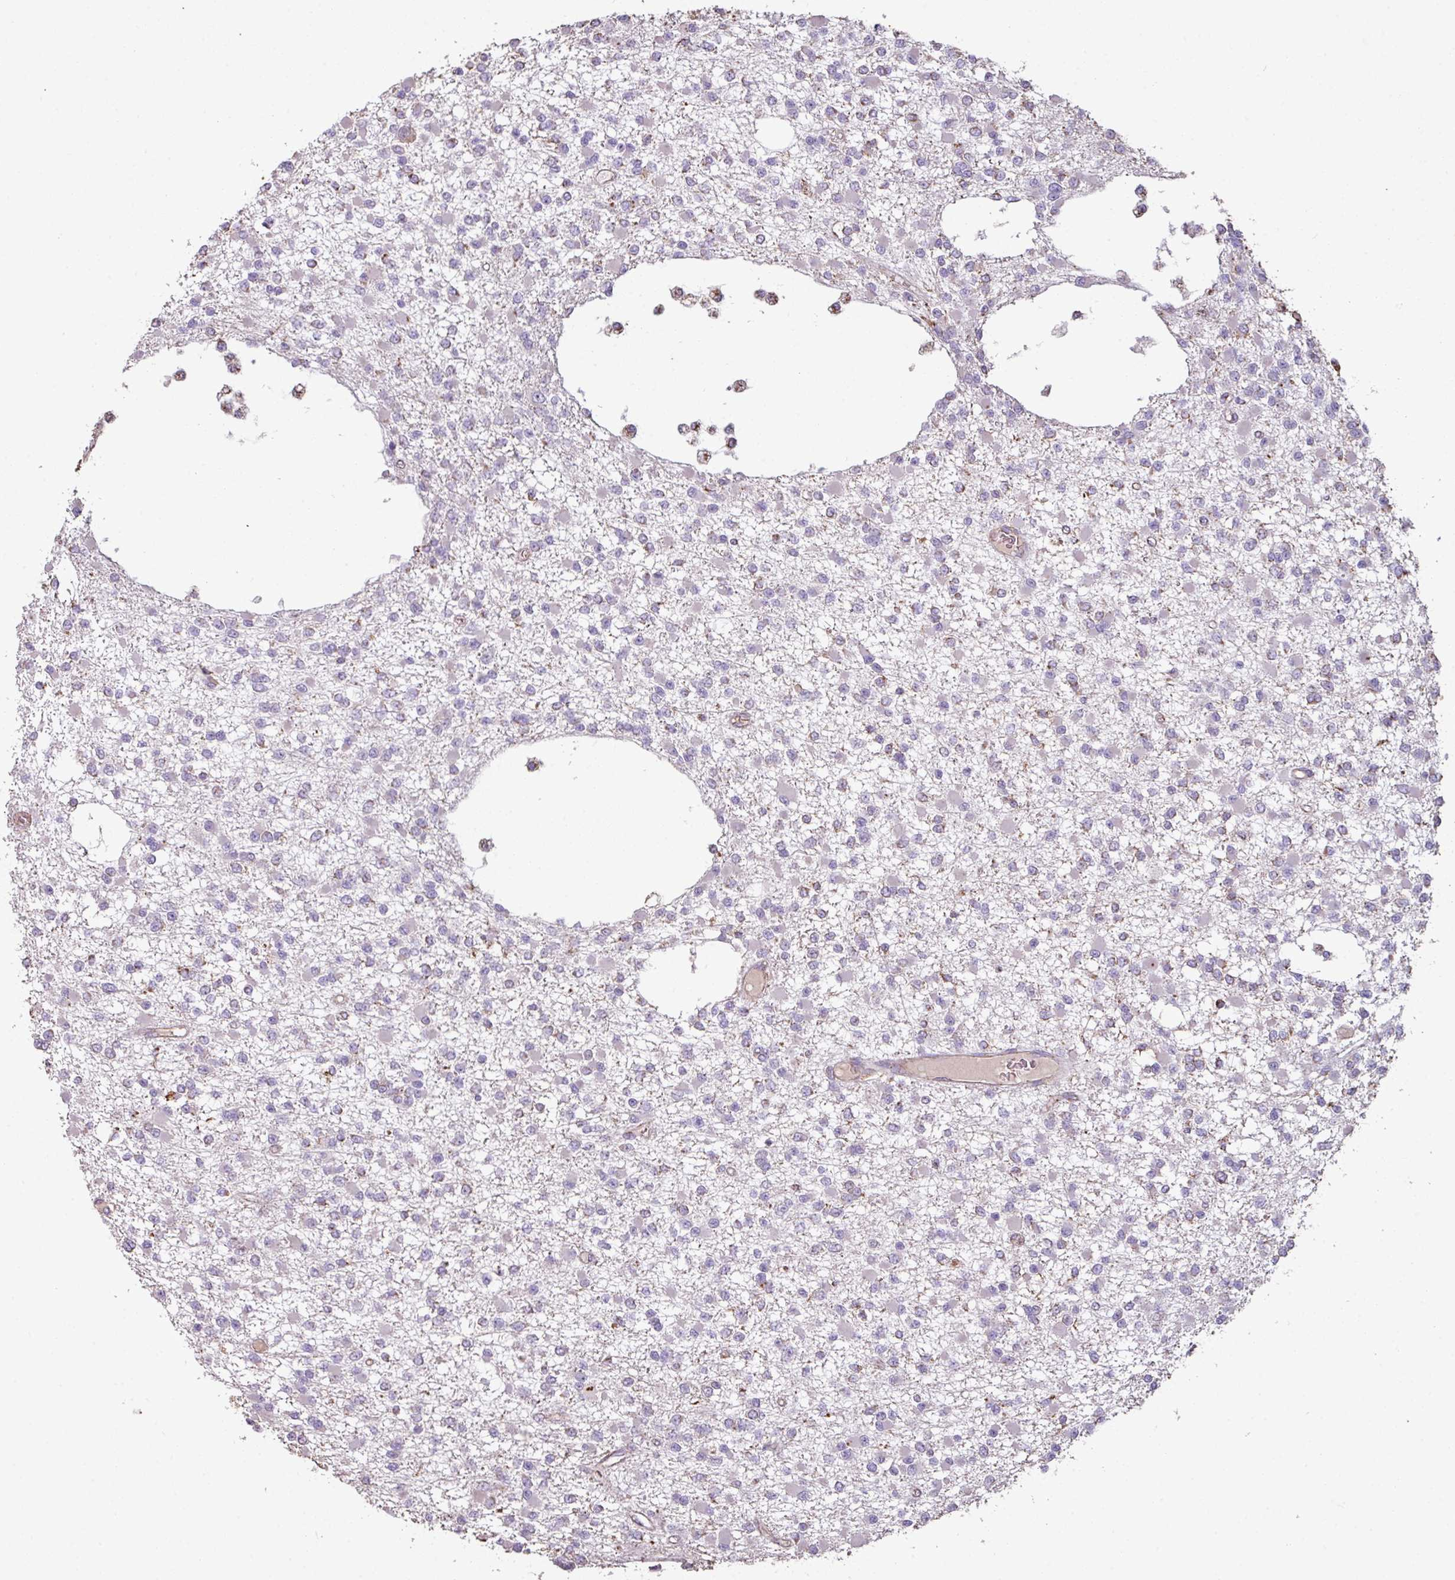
{"staining": {"intensity": "negative", "quantity": "none", "location": "none"}, "tissue": "glioma", "cell_type": "Tumor cells", "image_type": "cancer", "snomed": [{"axis": "morphology", "description": "Glioma, malignant, Low grade"}, {"axis": "topography", "description": "Brain"}], "caption": "The micrograph displays no staining of tumor cells in malignant low-grade glioma.", "gene": "SQOR", "patient": {"sex": "female", "age": 22}}